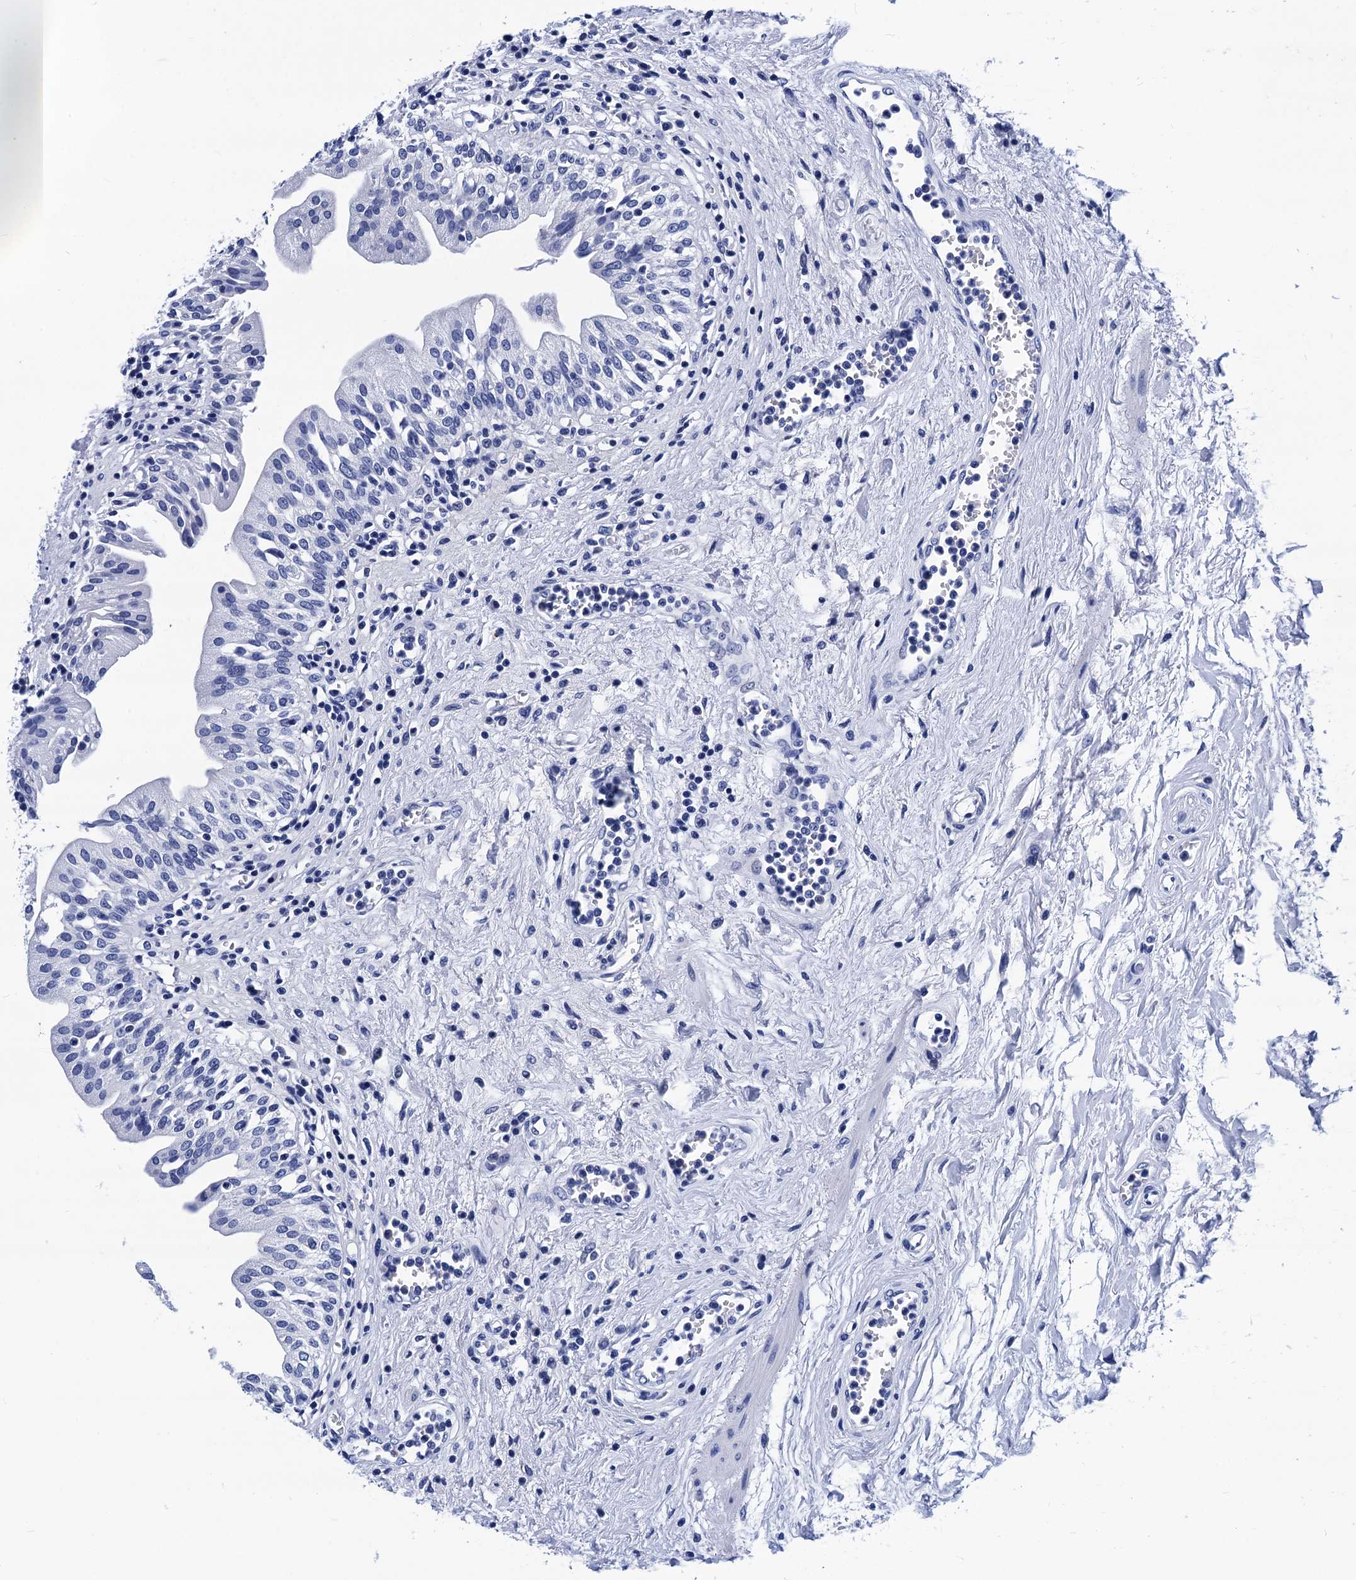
{"staining": {"intensity": "negative", "quantity": "none", "location": "none"}, "tissue": "urinary bladder", "cell_type": "Urothelial cells", "image_type": "normal", "snomed": [{"axis": "morphology", "description": "Normal tissue, NOS"}, {"axis": "morphology", "description": "Inflammation, NOS"}, {"axis": "topography", "description": "Urinary bladder"}], "caption": "Urothelial cells show no significant expression in unremarkable urinary bladder. (Brightfield microscopy of DAB immunohistochemistry at high magnification).", "gene": "MYBPC3", "patient": {"sex": "male", "age": 63}}